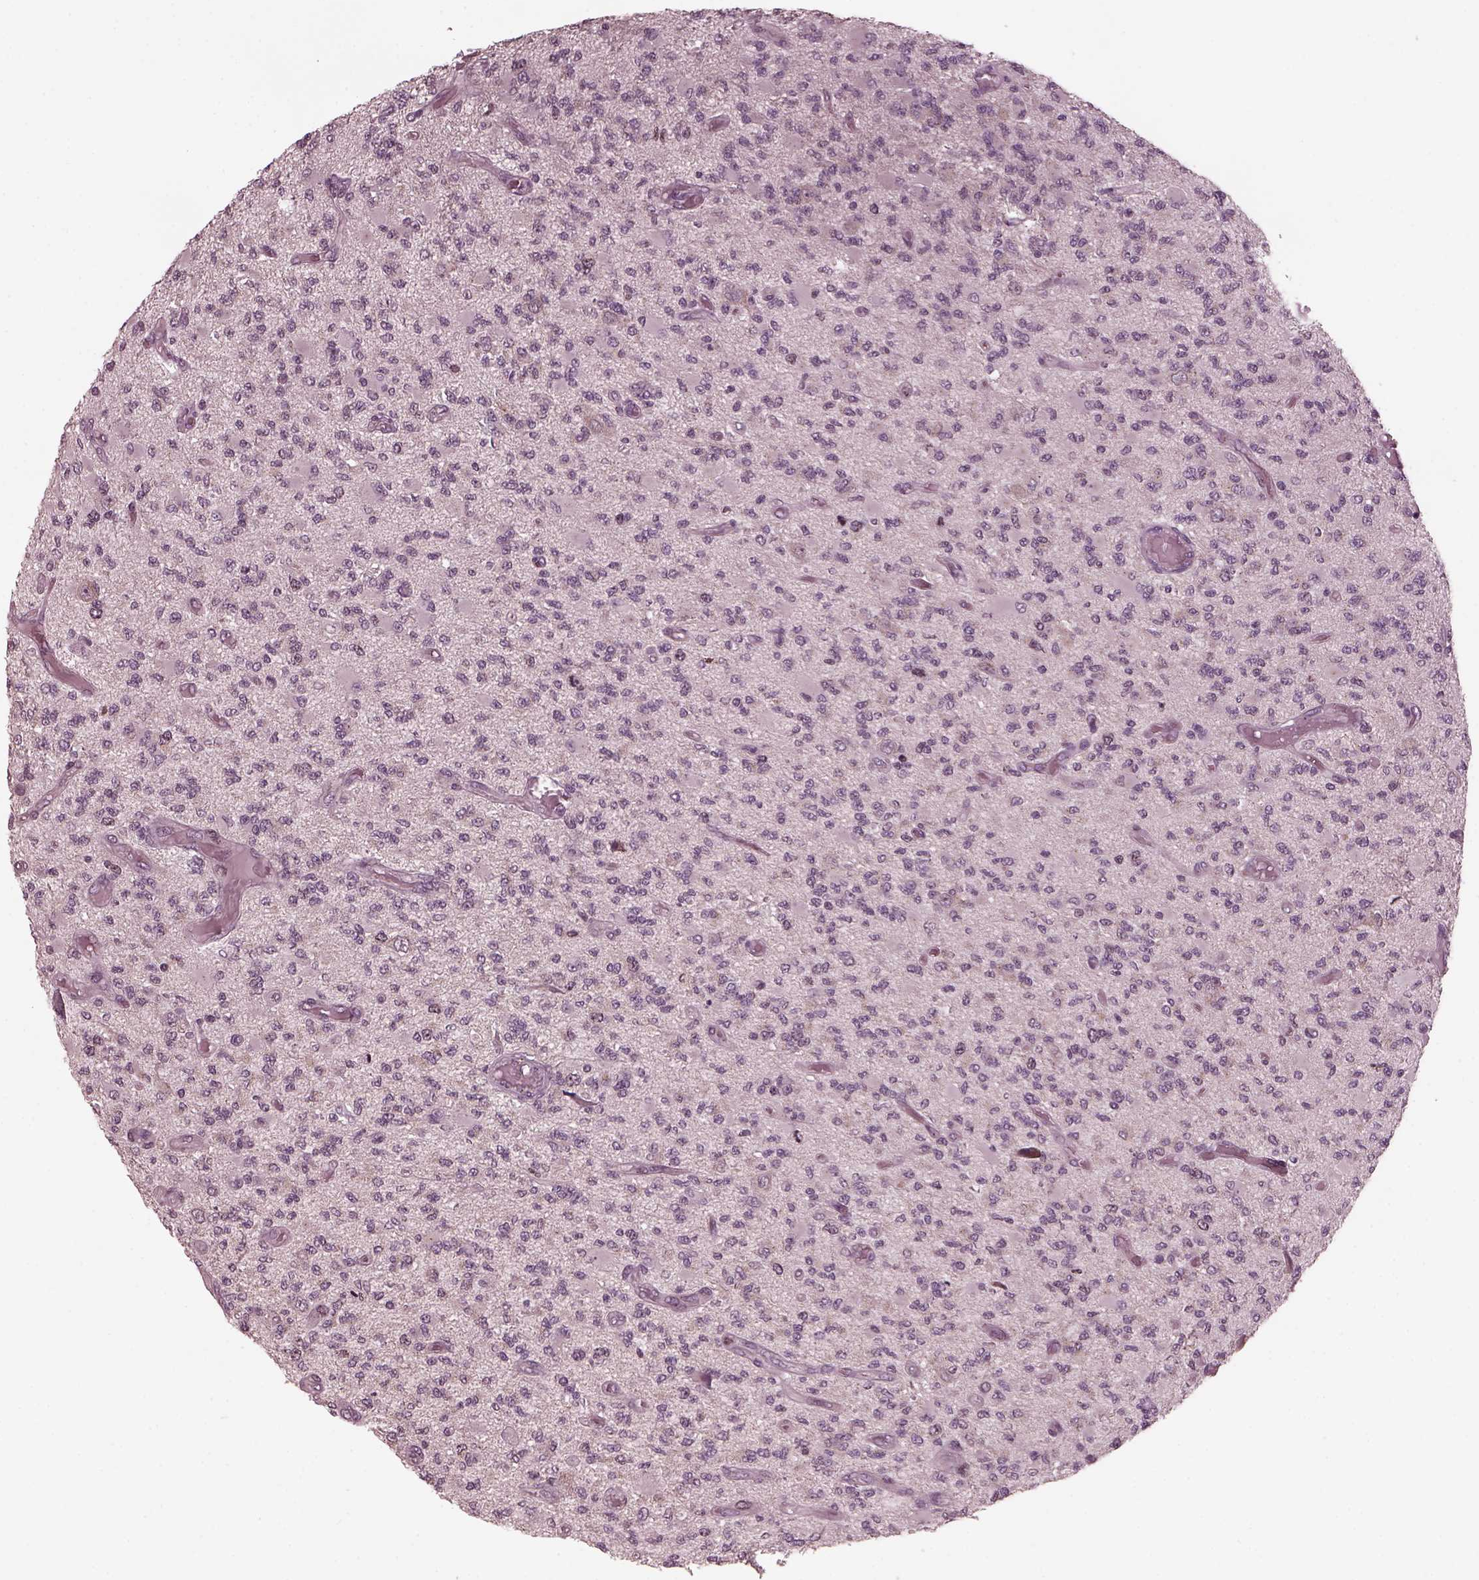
{"staining": {"intensity": "negative", "quantity": "none", "location": "none"}, "tissue": "glioma", "cell_type": "Tumor cells", "image_type": "cancer", "snomed": [{"axis": "morphology", "description": "Glioma, malignant, High grade"}, {"axis": "topography", "description": "Brain"}], "caption": "A photomicrograph of malignant glioma (high-grade) stained for a protein shows no brown staining in tumor cells.", "gene": "SAXO1", "patient": {"sex": "female", "age": 63}}